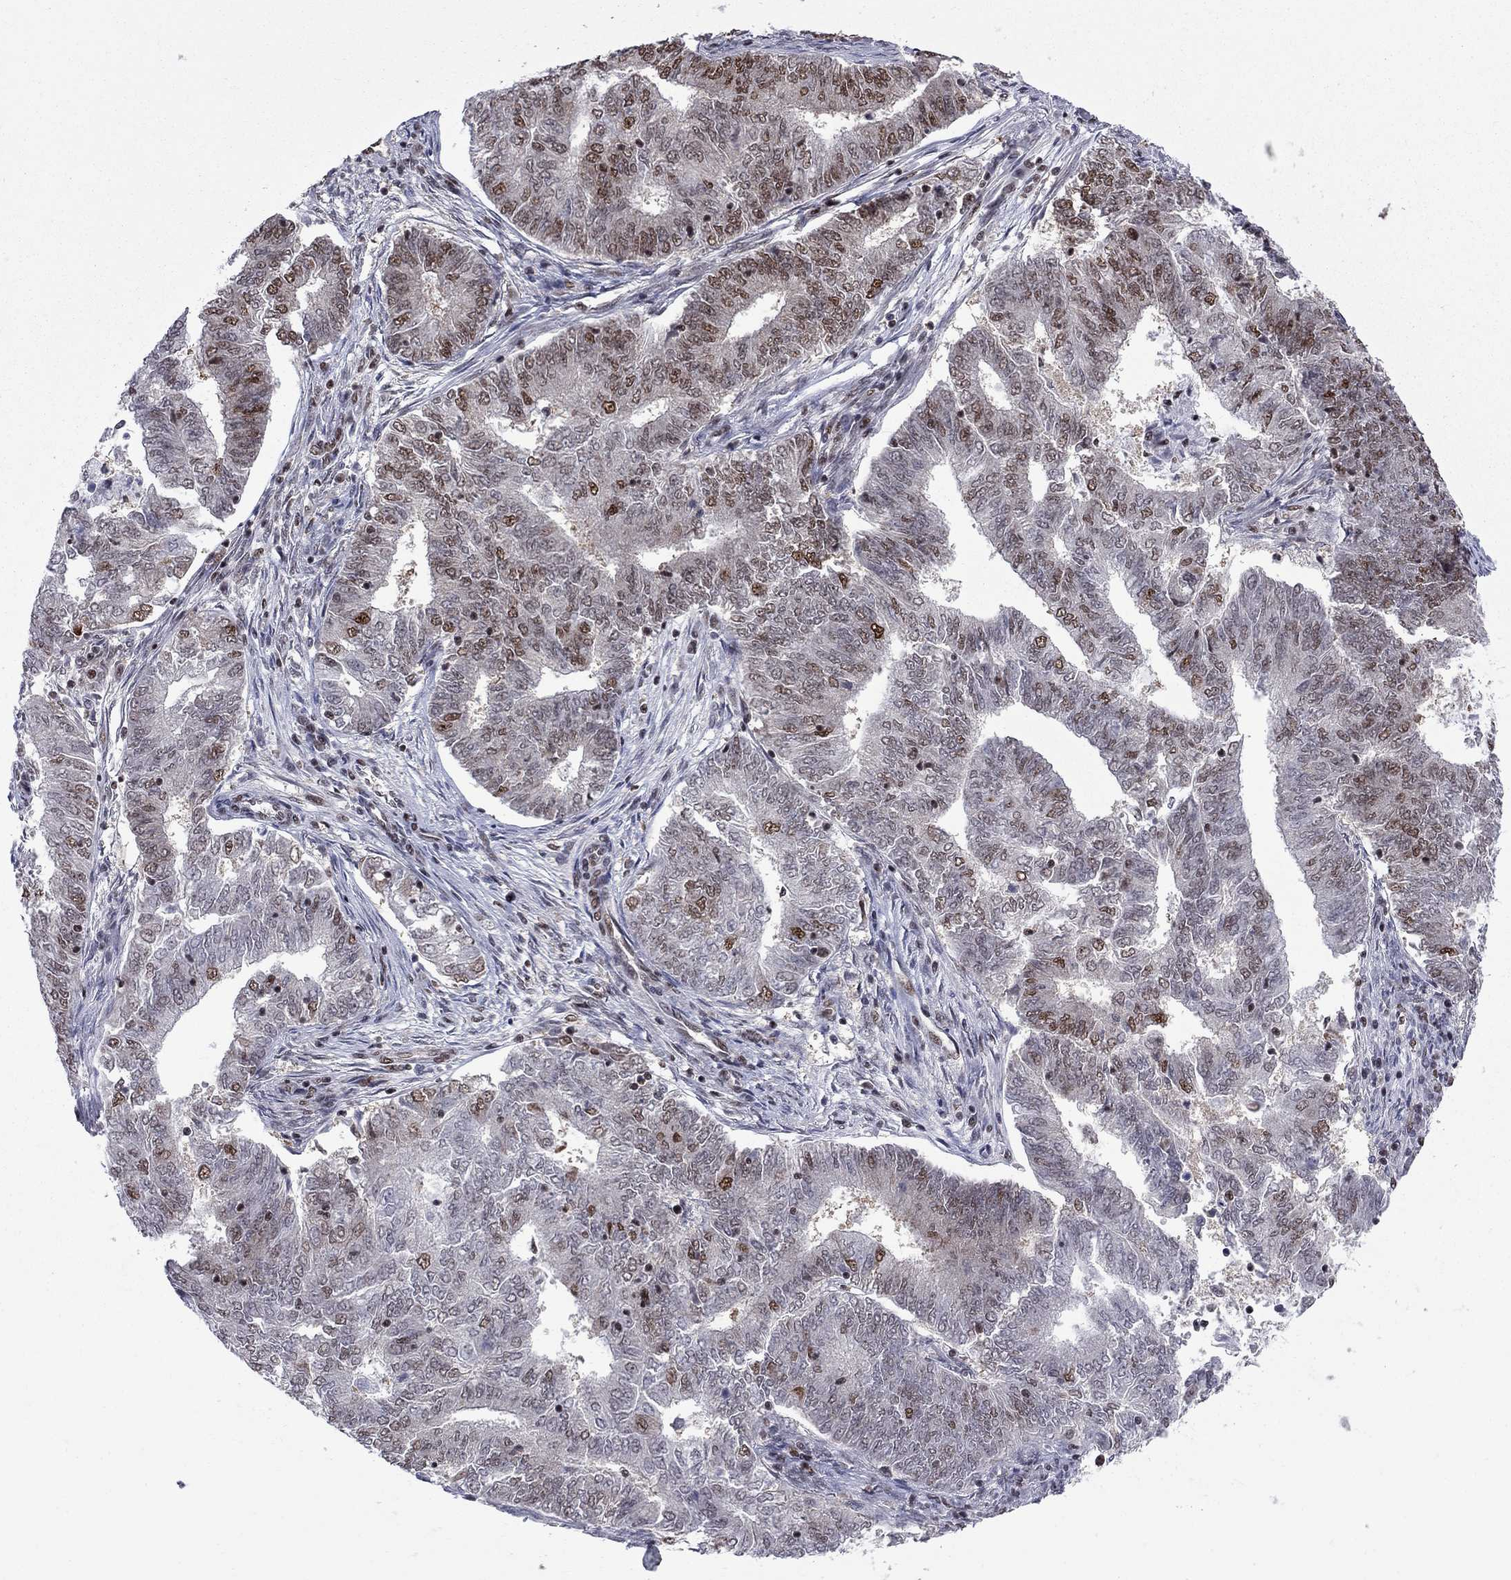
{"staining": {"intensity": "strong", "quantity": "<25%", "location": "nuclear"}, "tissue": "endometrial cancer", "cell_type": "Tumor cells", "image_type": "cancer", "snomed": [{"axis": "morphology", "description": "Adenocarcinoma, NOS"}, {"axis": "topography", "description": "Endometrium"}], "caption": "Adenocarcinoma (endometrial) stained for a protein exhibits strong nuclear positivity in tumor cells.", "gene": "MED25", "patient": {"sex": "female", "age": 62}}